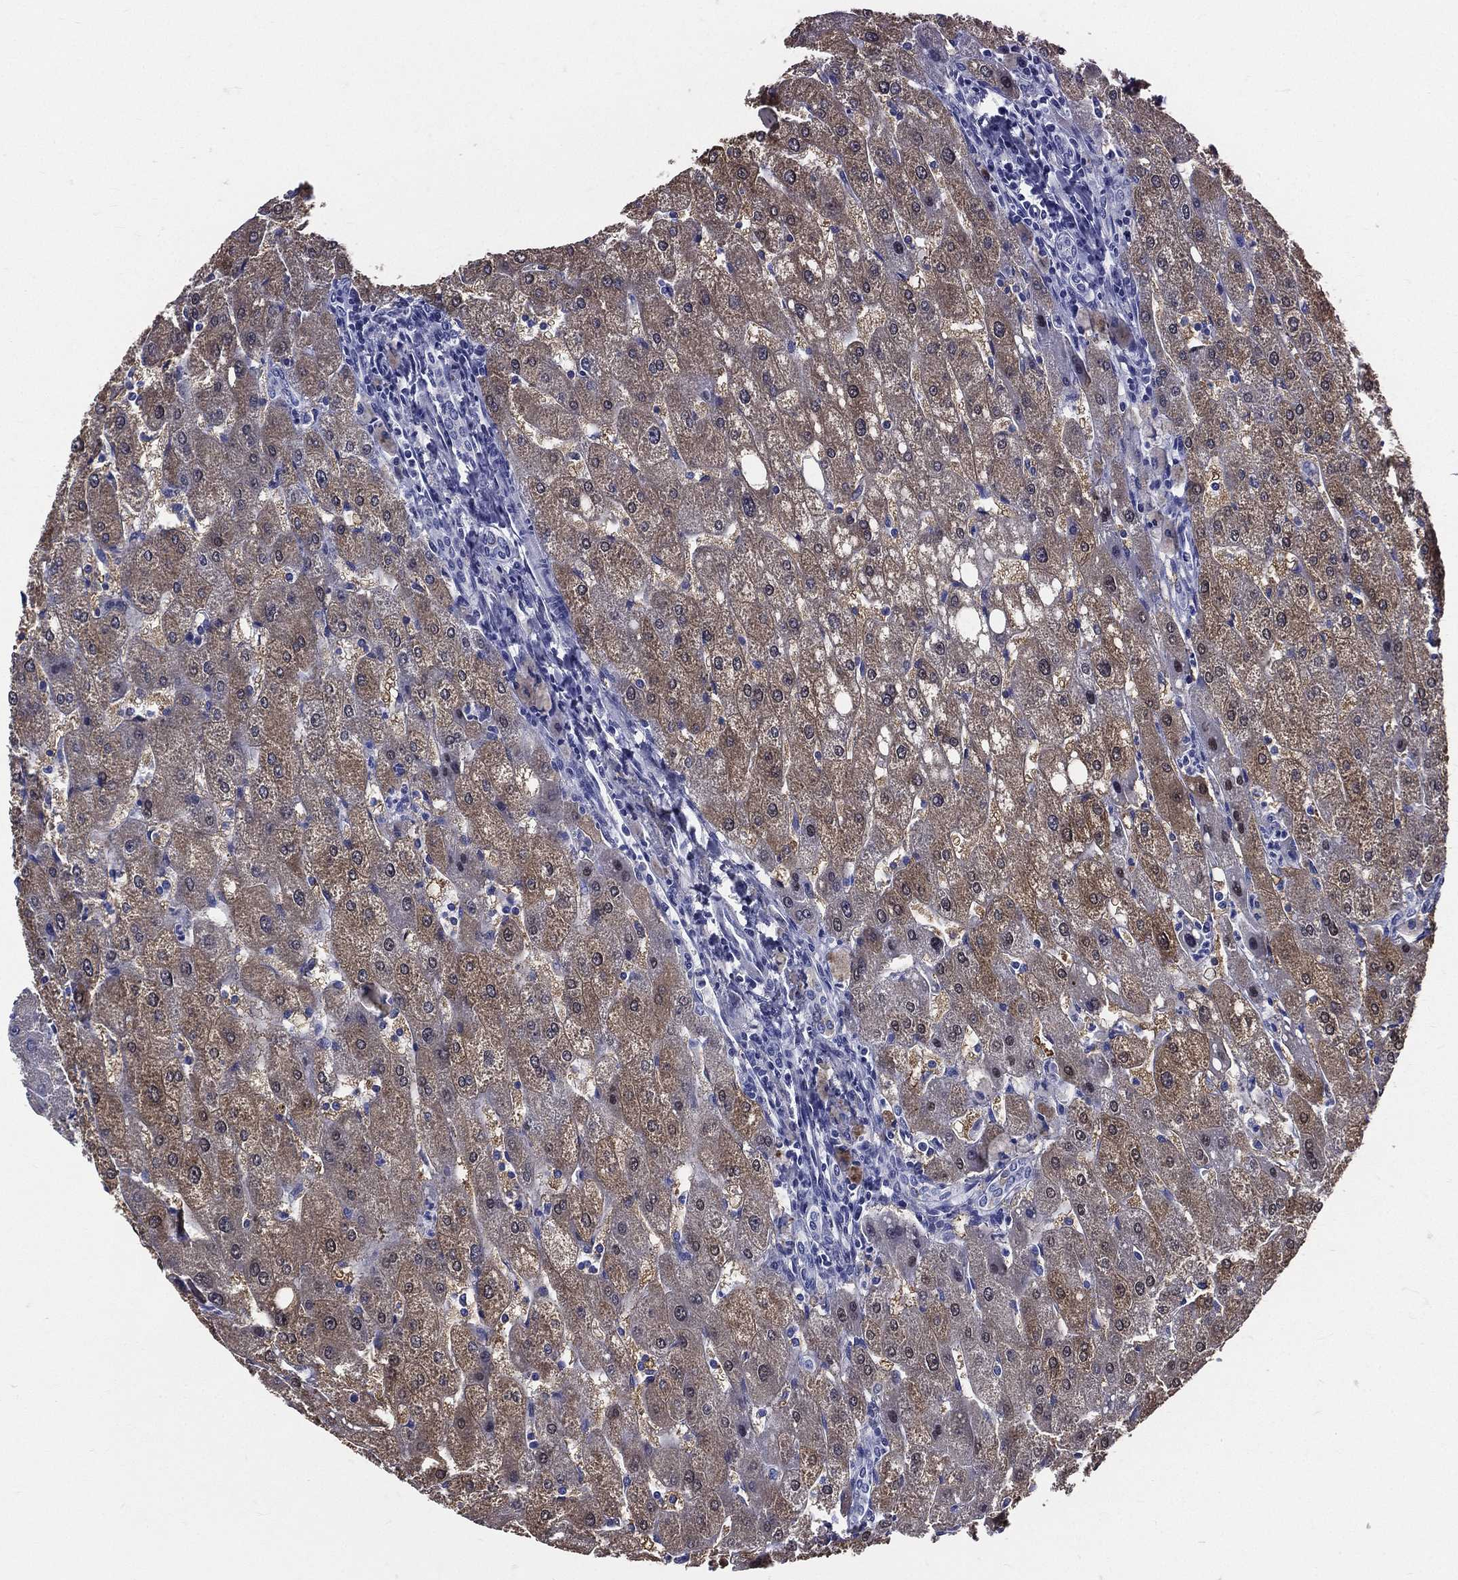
{"staining": {"intensity": "negative", "quantity": "none", "location": "none"}, "tissue": "liver", "cell_type": "Cholangiocytes", "image_type": "normal", "snomed": [{"axis": "morphology", "description": "Normal tissue, NOS"}, {"axis": "topography", "description": "Liver"}], "caption": "This is an immunohistochemistry (IHC) micrograph of normal liver. There is no expression in cholangiocytes.", "gene": "DPYS", "patient": {"sex": "male", "age": 67}}